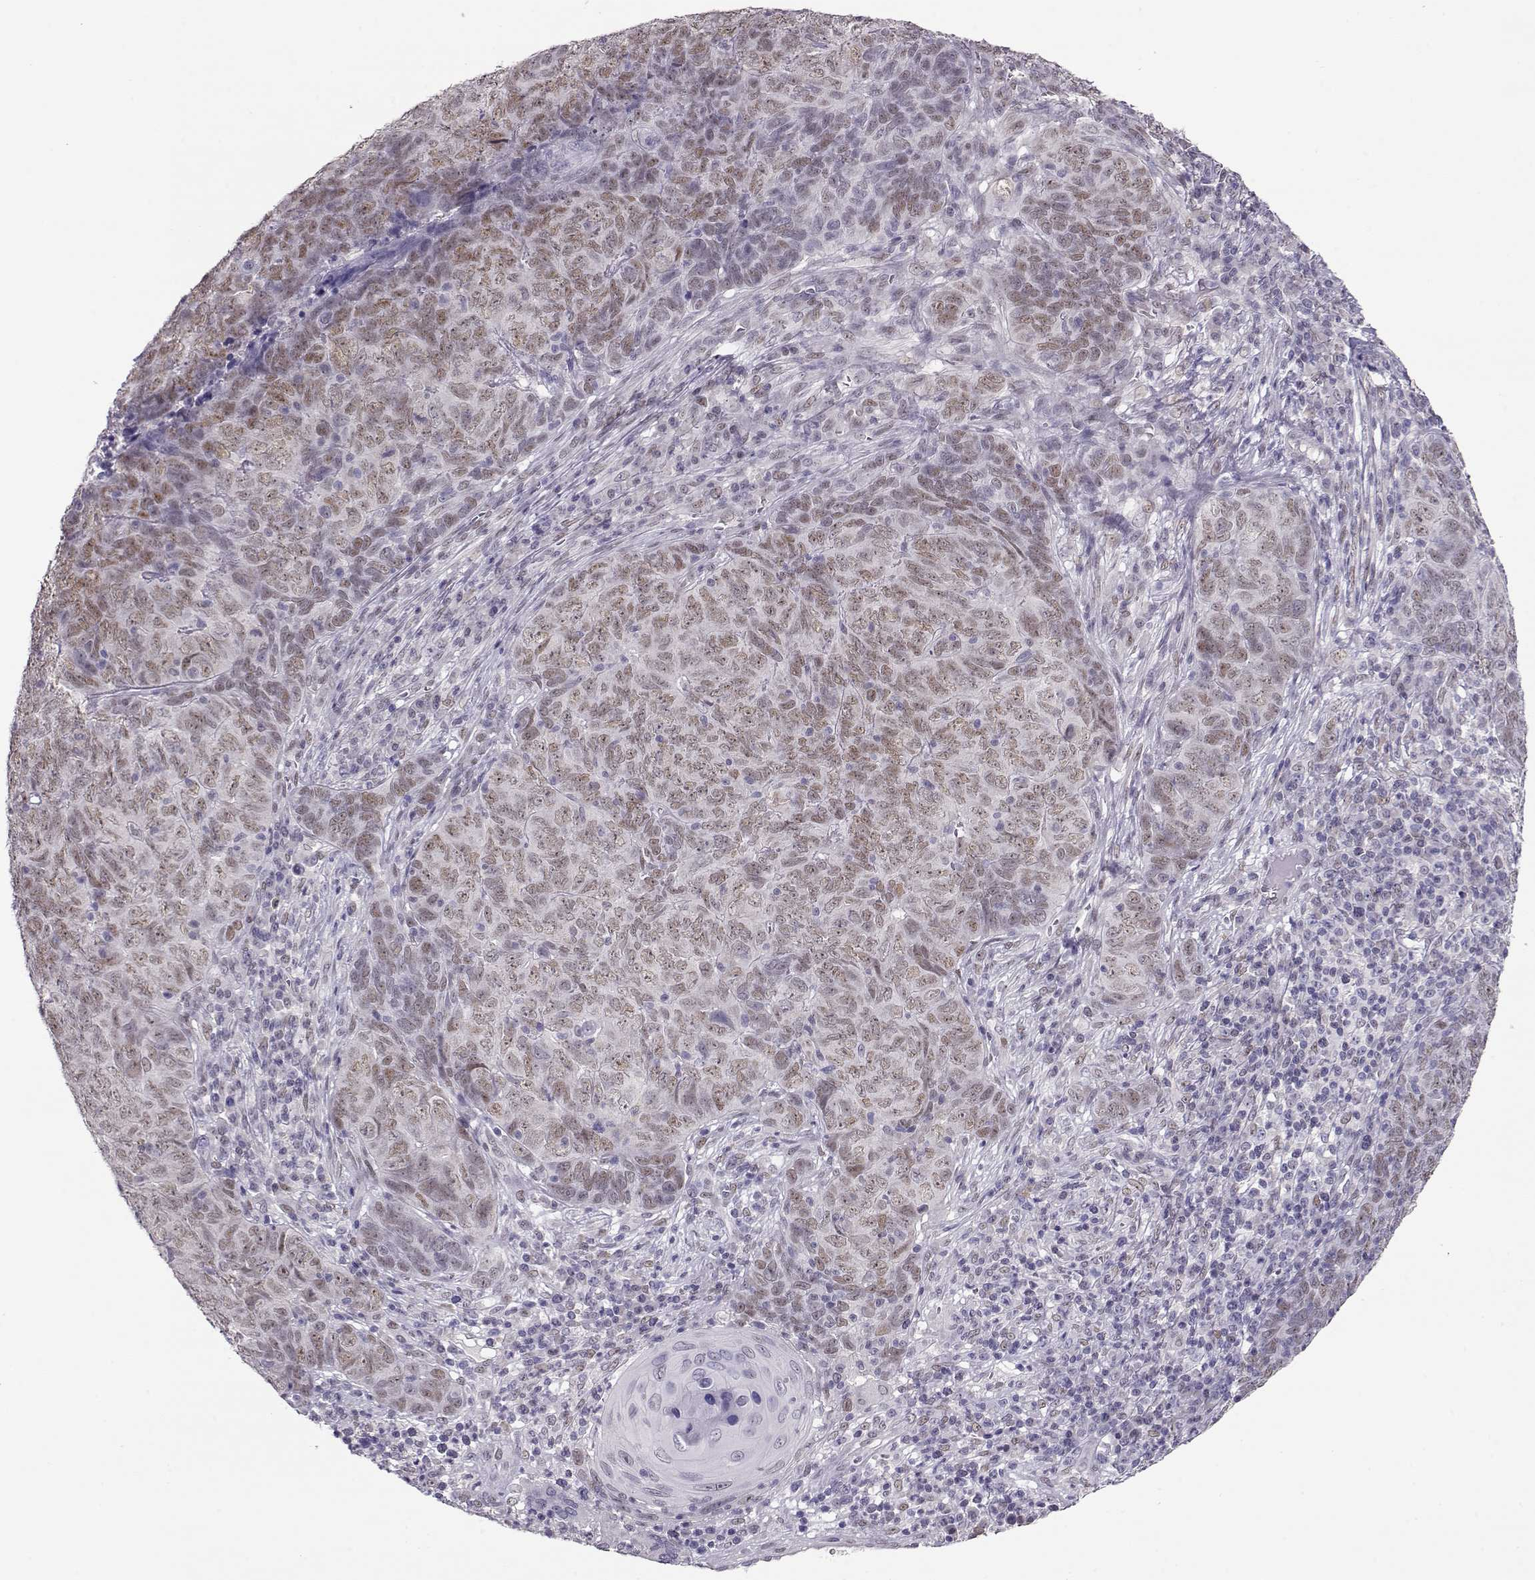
{"staining": {"intensity": "weak", "quantity": "25%-75%", "location": "nuclear"}, "tissue": "skin cancer", "cell_type": "Tumor cells", "image_type": "cancer", "snomed": [{"axis": "morphology", "description": "Squamous cell carcinoma, NOS"}, {"axis": "topography", "description": "Skin"}, {"axis": "topography", "description": "Anal"}], "caption": "Skin cancer (squamous cell carcinoma) tissue shows weak nuclear expression in about 25%-75% of tumor cells, visualized by immunohistochemistry. Using DAB (3,3'-diaminobenzidine) (brown) and hematoxylin (blue) stains, captured at high magnification using brightfield microscopy.", "gene": "POLI", "patient": {"sex": "female", "age": 51}}